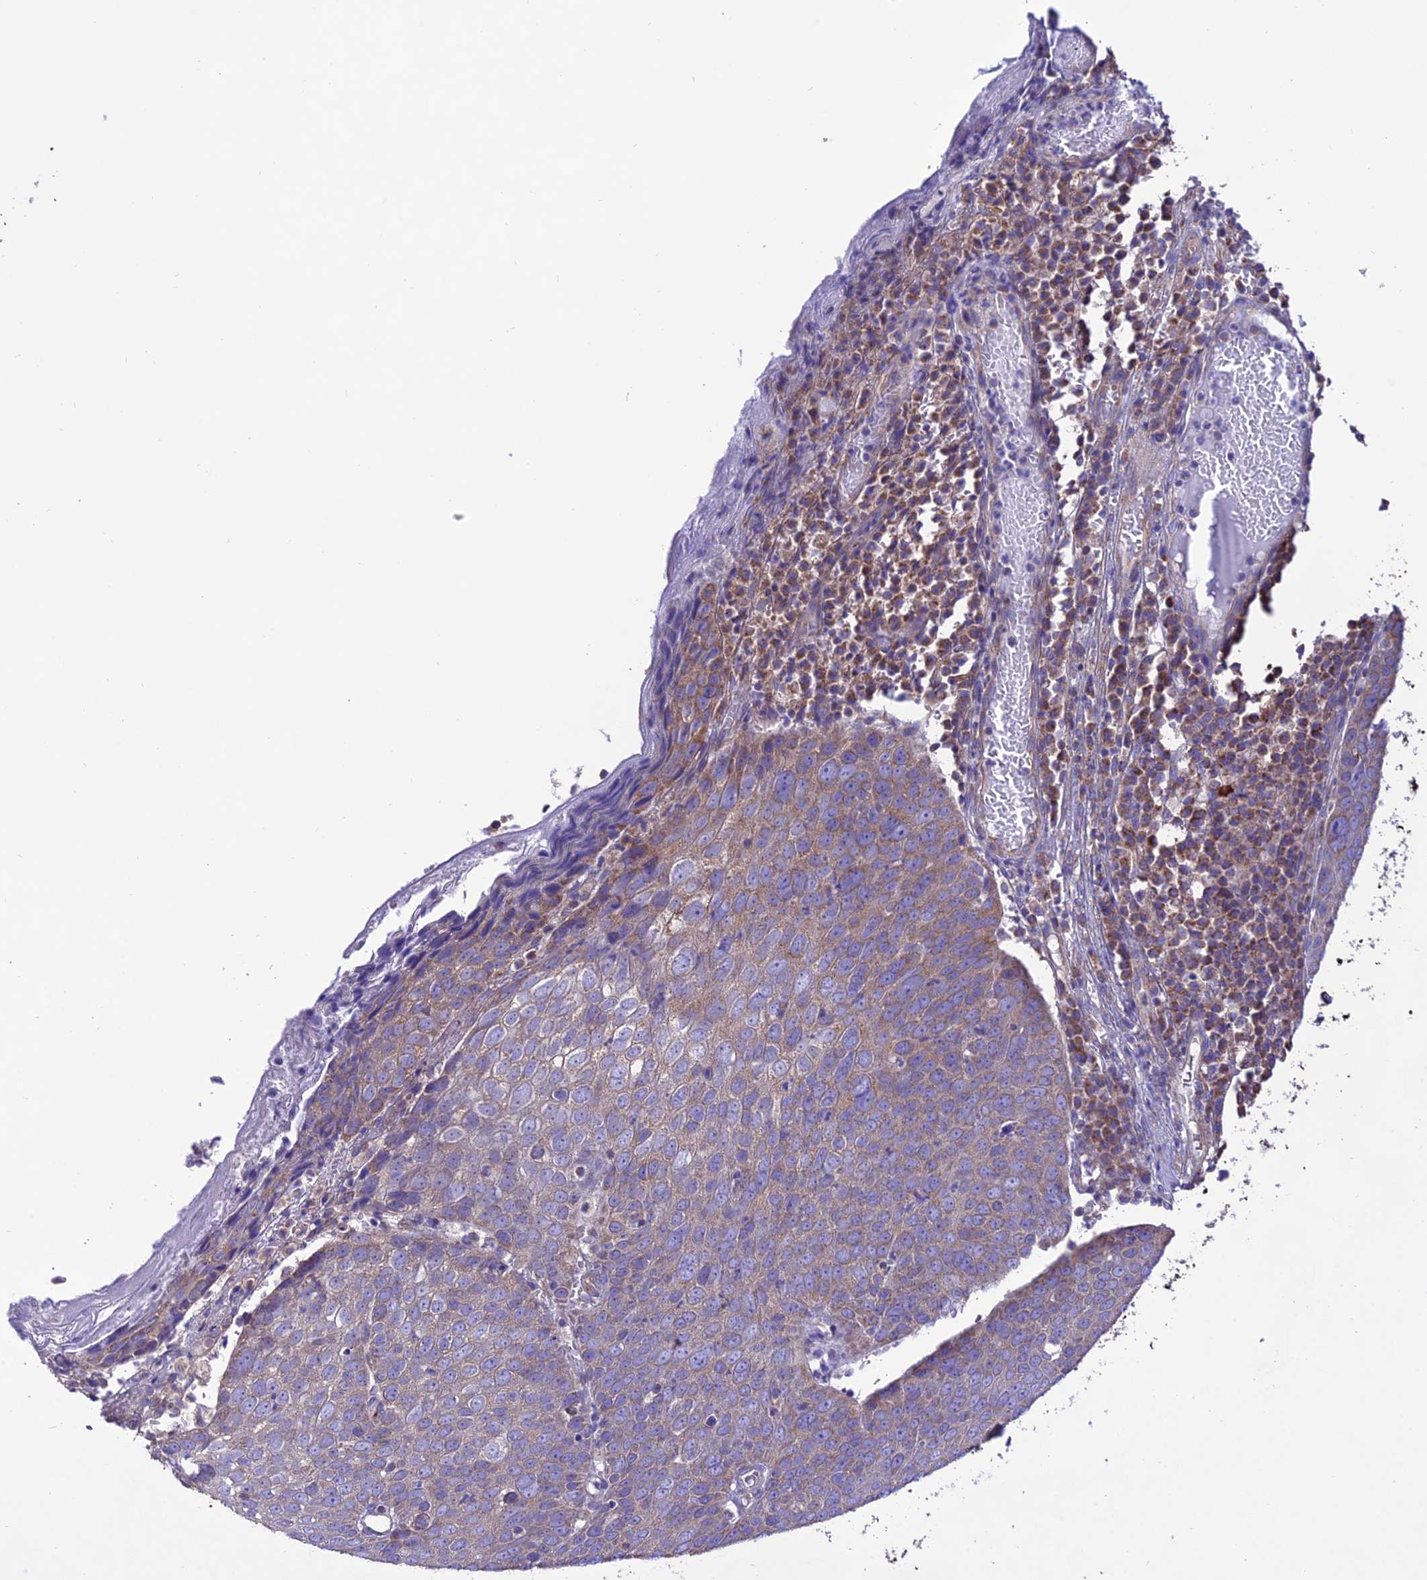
{"staining": {"intensity": "weak", "quantity": "25%-75%", "location": "cytoplasmic/membranous"}, "tissue": "skin cancer", "cell_type": "Tumor cells", "image_type": "cancer", "snomed": [{"axis": "morphology", "description": "Squamous cell carcinoma, NOS"}, {"axis": "topography", "description": "Skin"}], "caption": "Brown immunohistochemical staining in skin cancer displays weak cytoplasmic/membranous positivity in about 25%-75% of tumor cells.", "gene": "MAP3K12", "patient": {"sex": "male", "age": 71}}